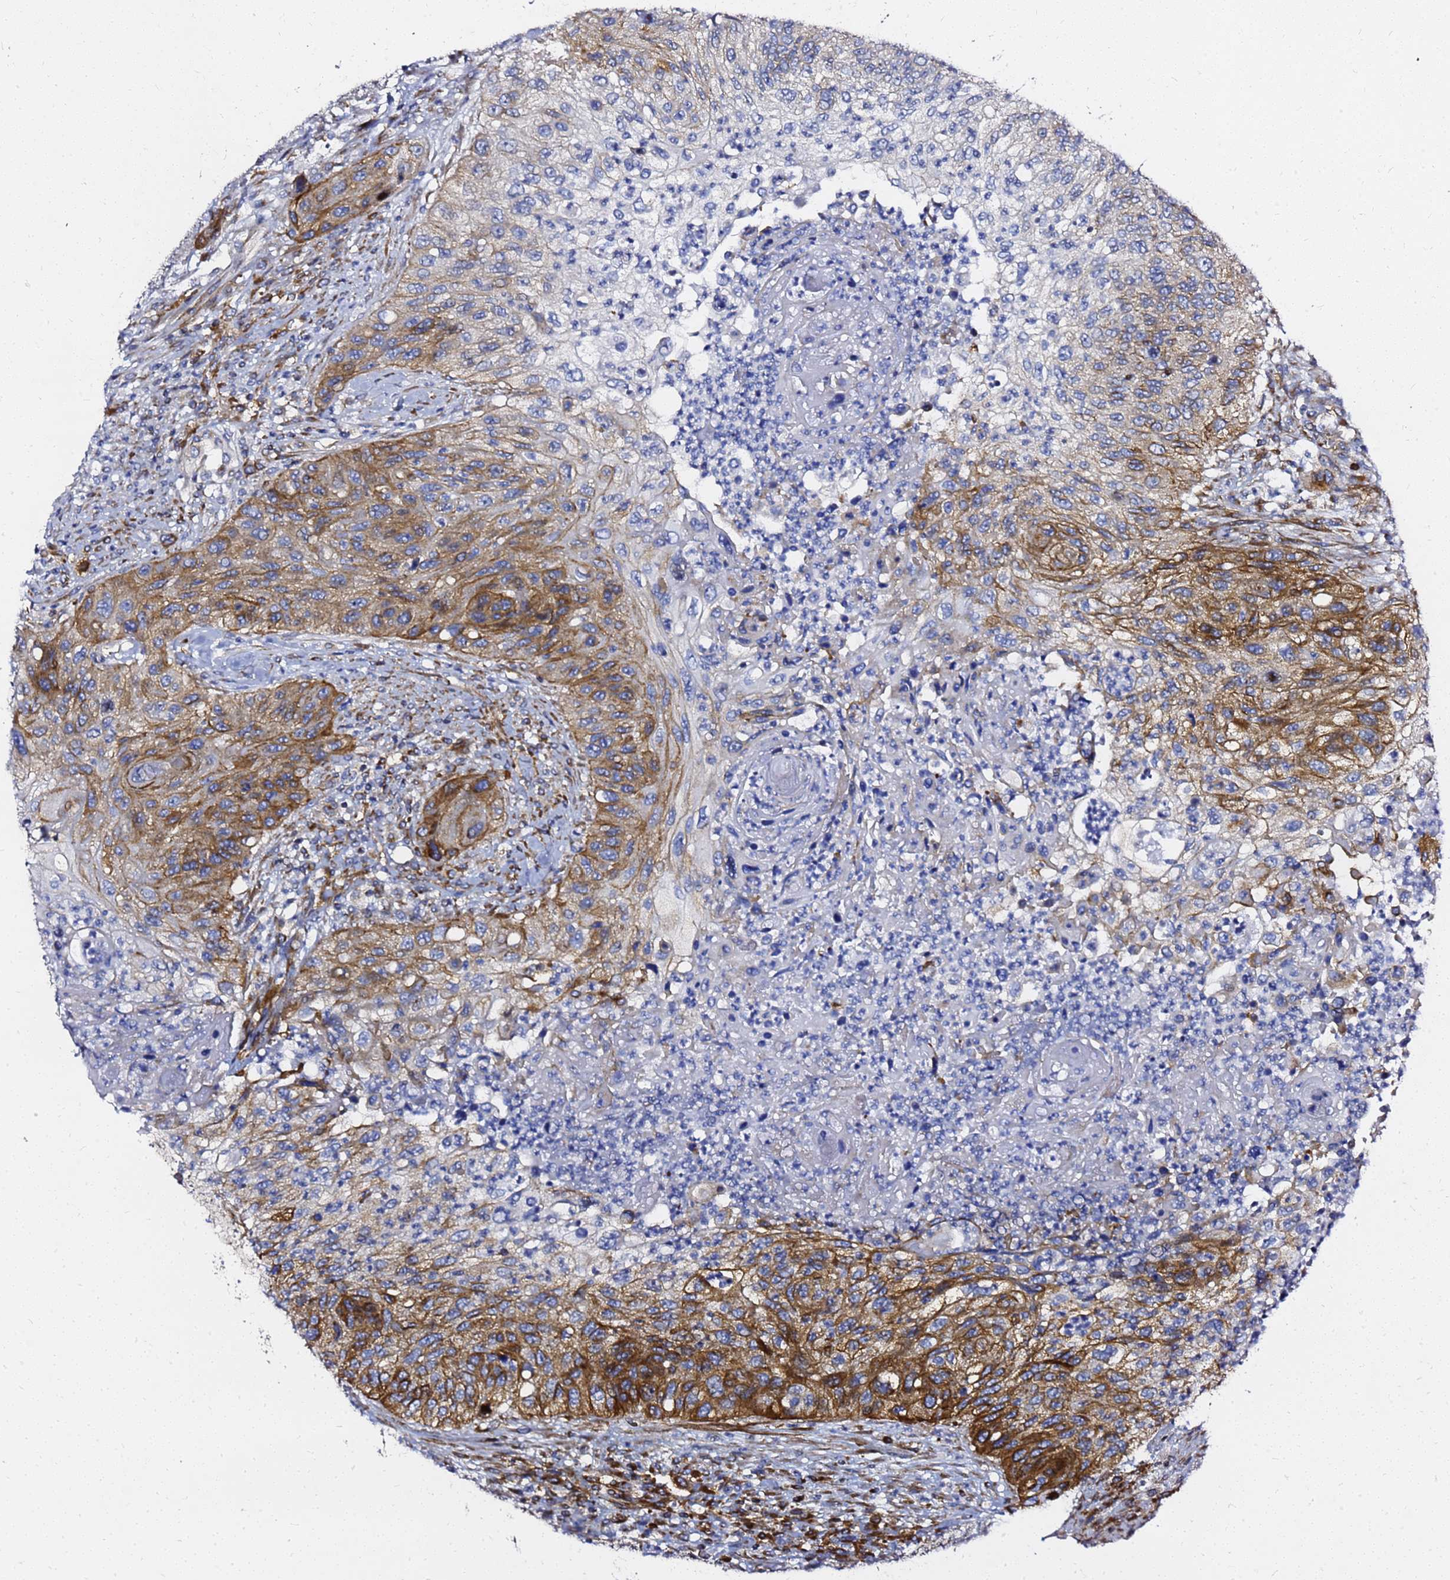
{"staining": {"intensity": "strong", "quantity": "25%-75%", "location": "cytoplasmic/membranous"}, "tissue": "urothelial cancer", "cell_type": "Tumor cells", "image_type": "cancer", "snomed": [{"axis": "morphology", "description": "Urothelial carcinoma, High grade"}, {"axis": "topography", "description": "Urinary bladder"}], "caption": "Protein expression analysis of urothelial cancer shows strong cytoplasmic/membranous staining in approximately 25%-75% of tumor cells. The protein is shown in brown color, while the nuclei are stained blue.", "gene": "TUBA8", "patient": {"sex": "female", "age": 60}}